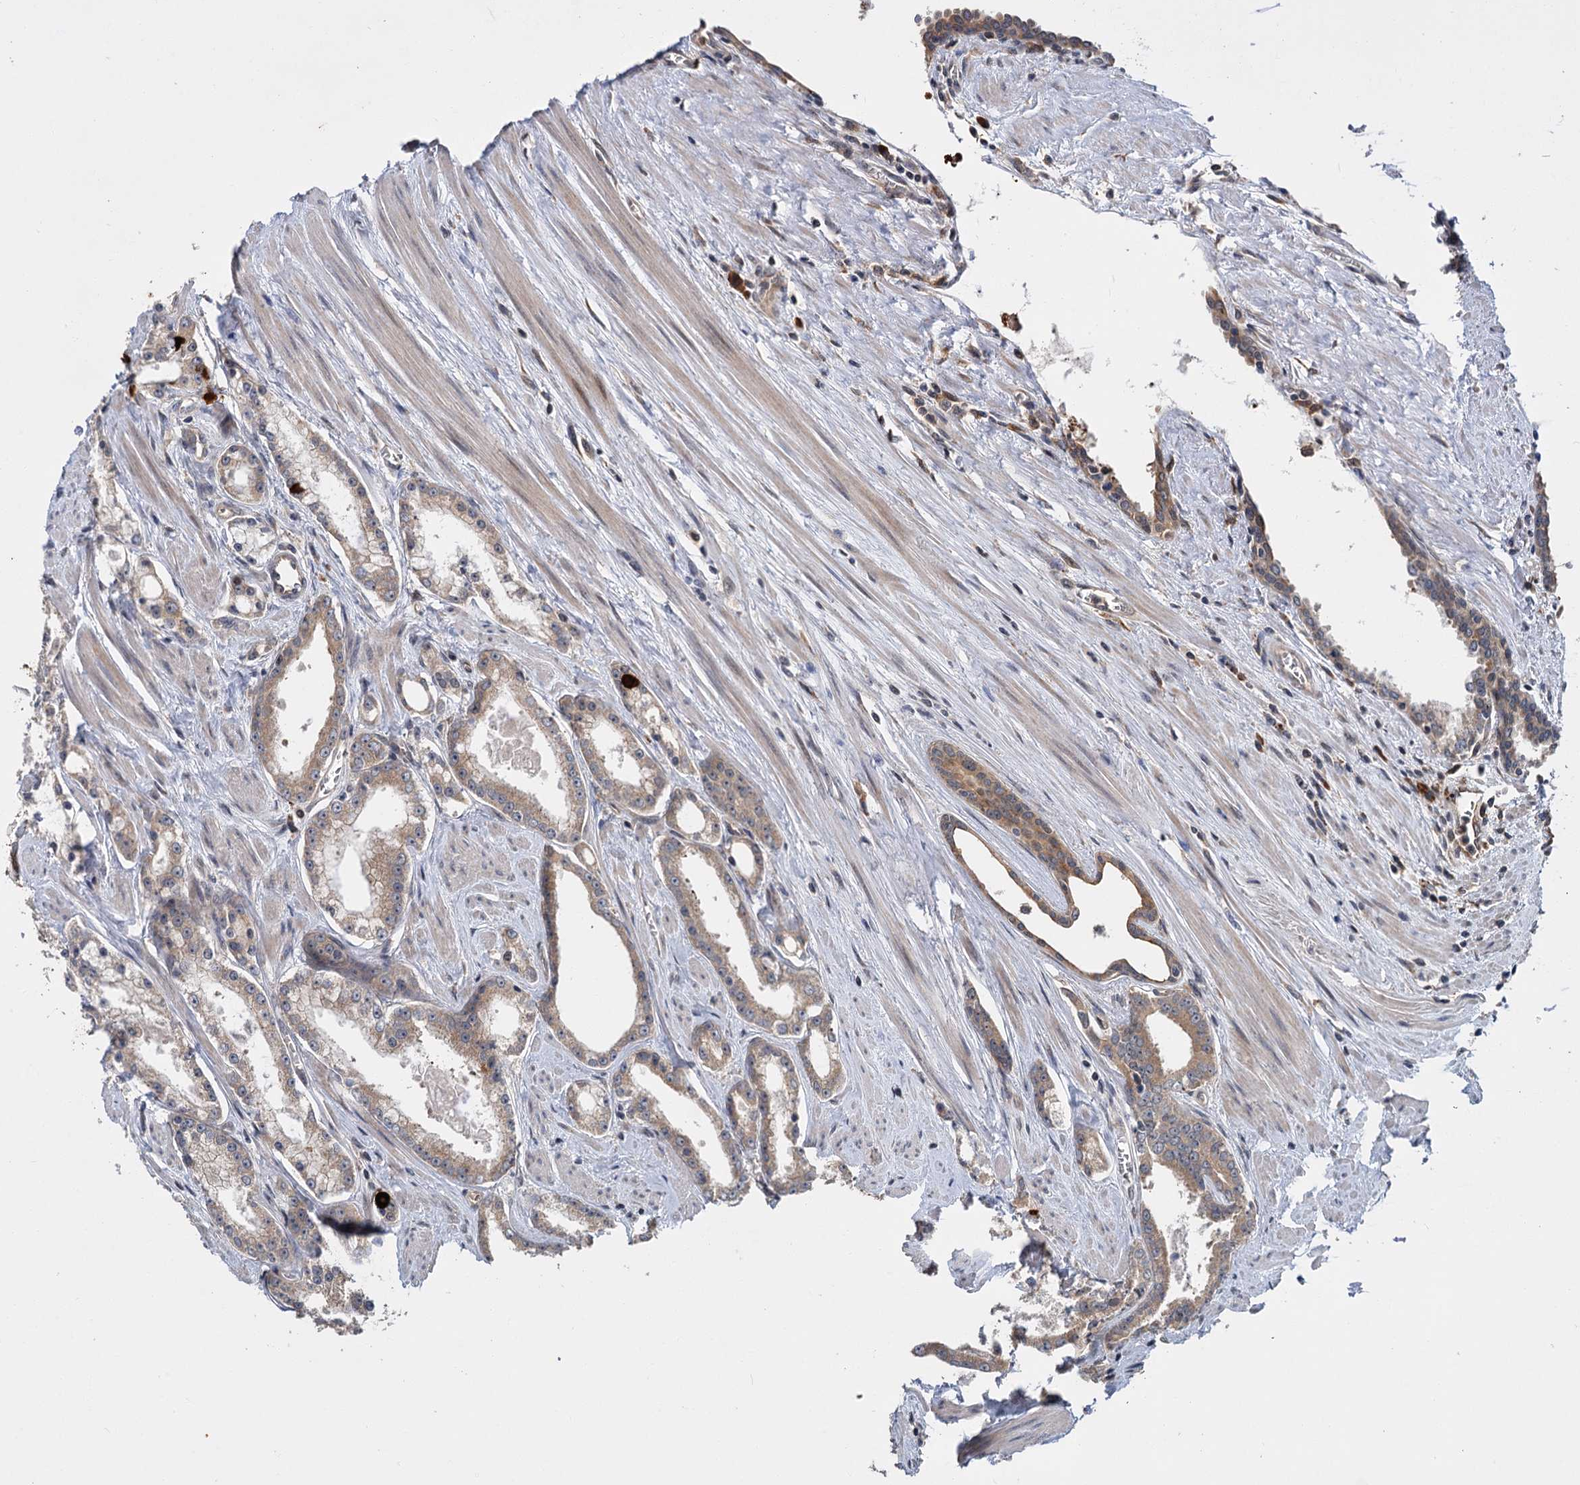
{"staining": {"intensity": "weak", "quantity": "25%-75%", "location": "cytoplasmic/membranous"}, "tissue": "prostate cancer", "cell_type": "Tumor cells", "image_type": "cancer", "snomed": [{"axis": "morphology", "description": "Adenocarcinoma, Low grade"}, {"axis": "topography", "description": "Prostate and seminal vesicle, NOS"}], "caption": "Immunohistochemistry (IHC) (DAB (3,3'-diaminobenzidine)) staining of prostate cancer reveals weak cytoplasmic/membranous protein staining in approximately 25%-75% of tumor cells. Using DAB (brown) and hematoxylin (blue) stains, captured at high magnification using brightfield microscopy.", "gene": "KANSL2", "patient": {"sex": "male", "age": 60}}